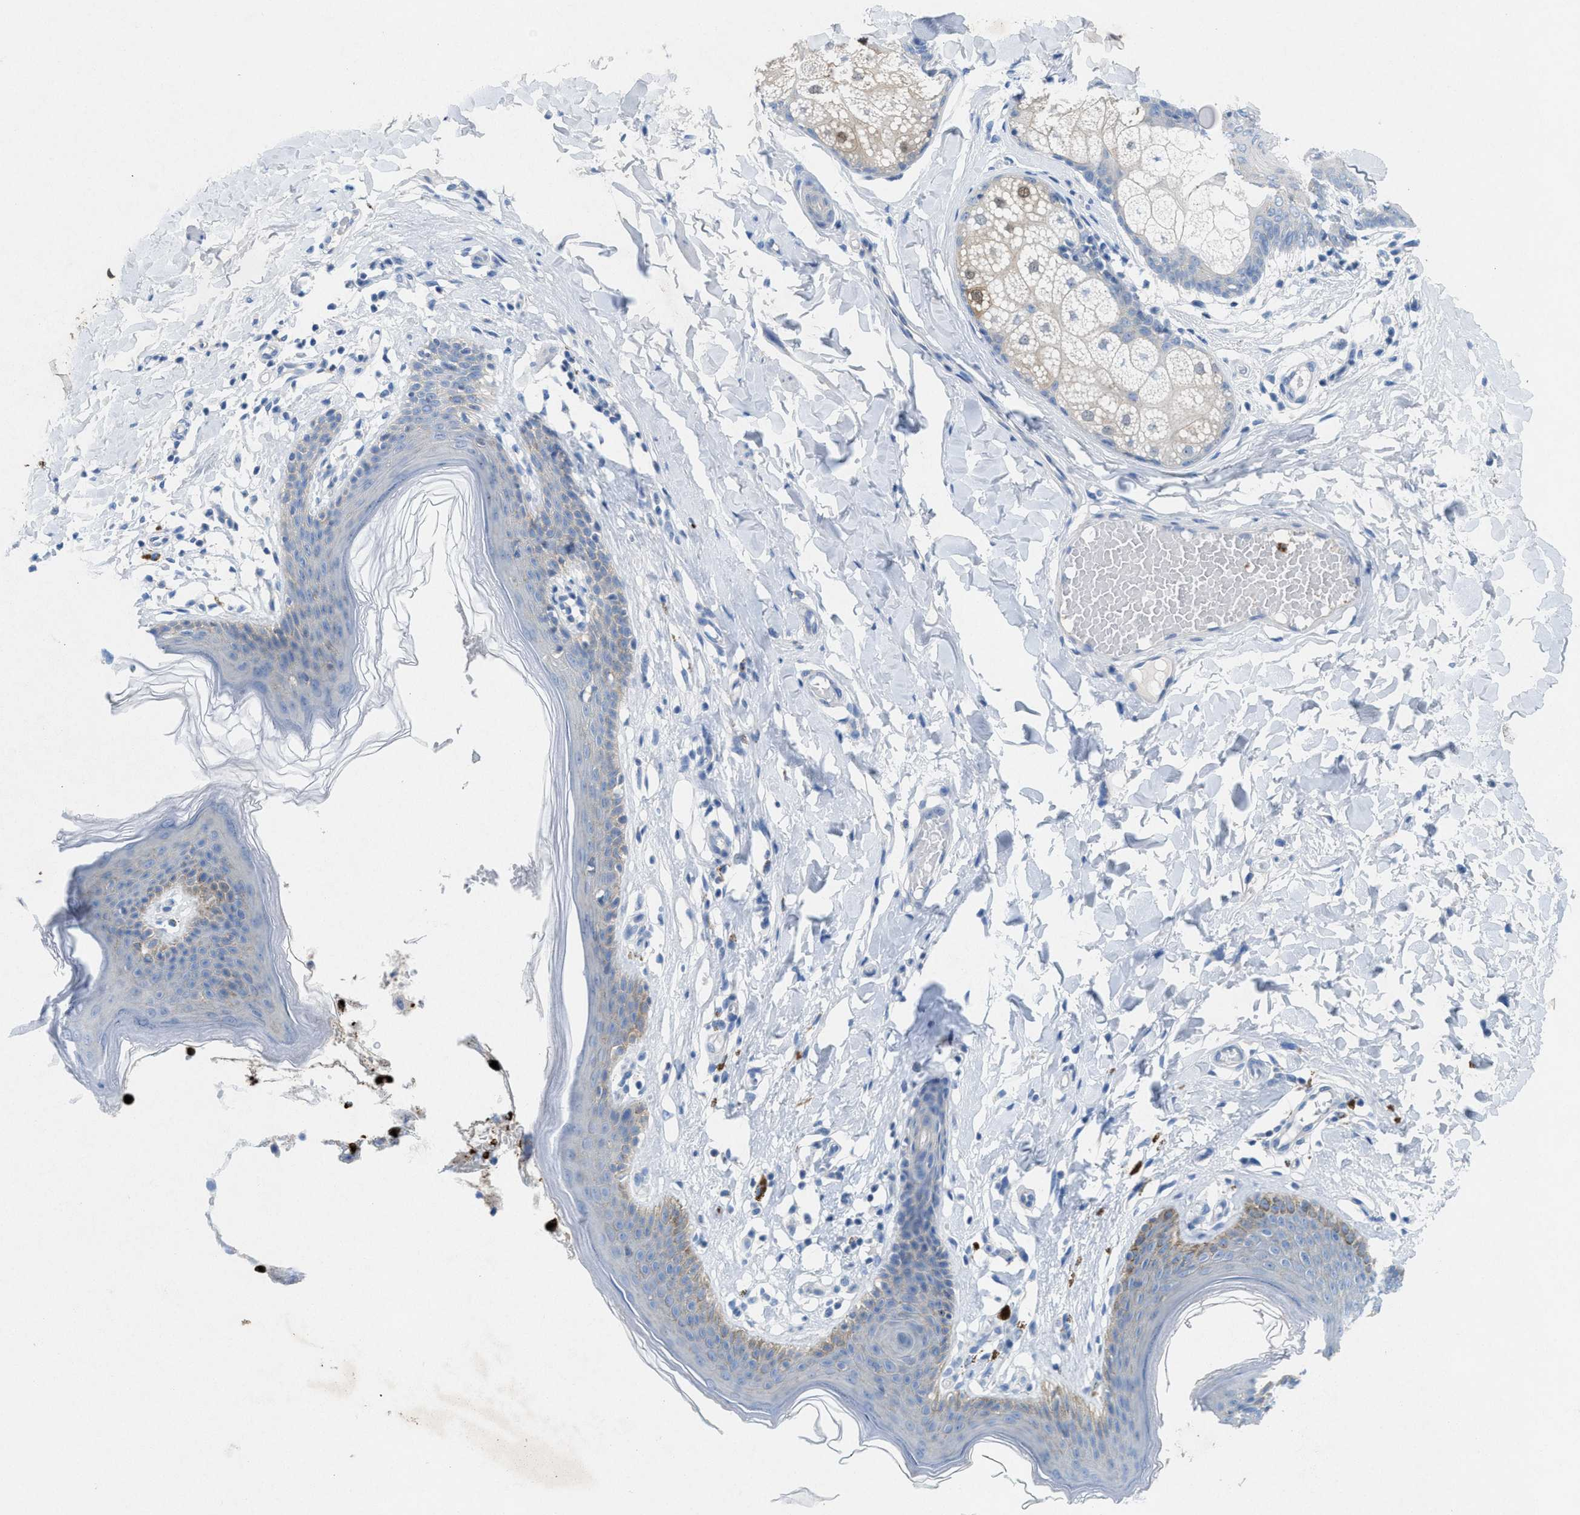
{"staining": {"intensity": "moderate", "quantity": "<25%", "location": "cytoplasmic/membranous"}, "tissue": "skin", "cell_type": "Epidermal cells", "image_type": "normal", "snomed": [{"axis": "morphology", "description": "Normal tissue, NOS"}, {"axis": "topography", "description": "Vulva"}], "caption": "An IHC histopathology image of unremarkable tissue is shown. Protein staining in brown shows moderate cytoplasmic/membranous positivity in skin within epidermal cells.", "gene": "CKLF", "patient": {"sex": "female", "age": 66}}